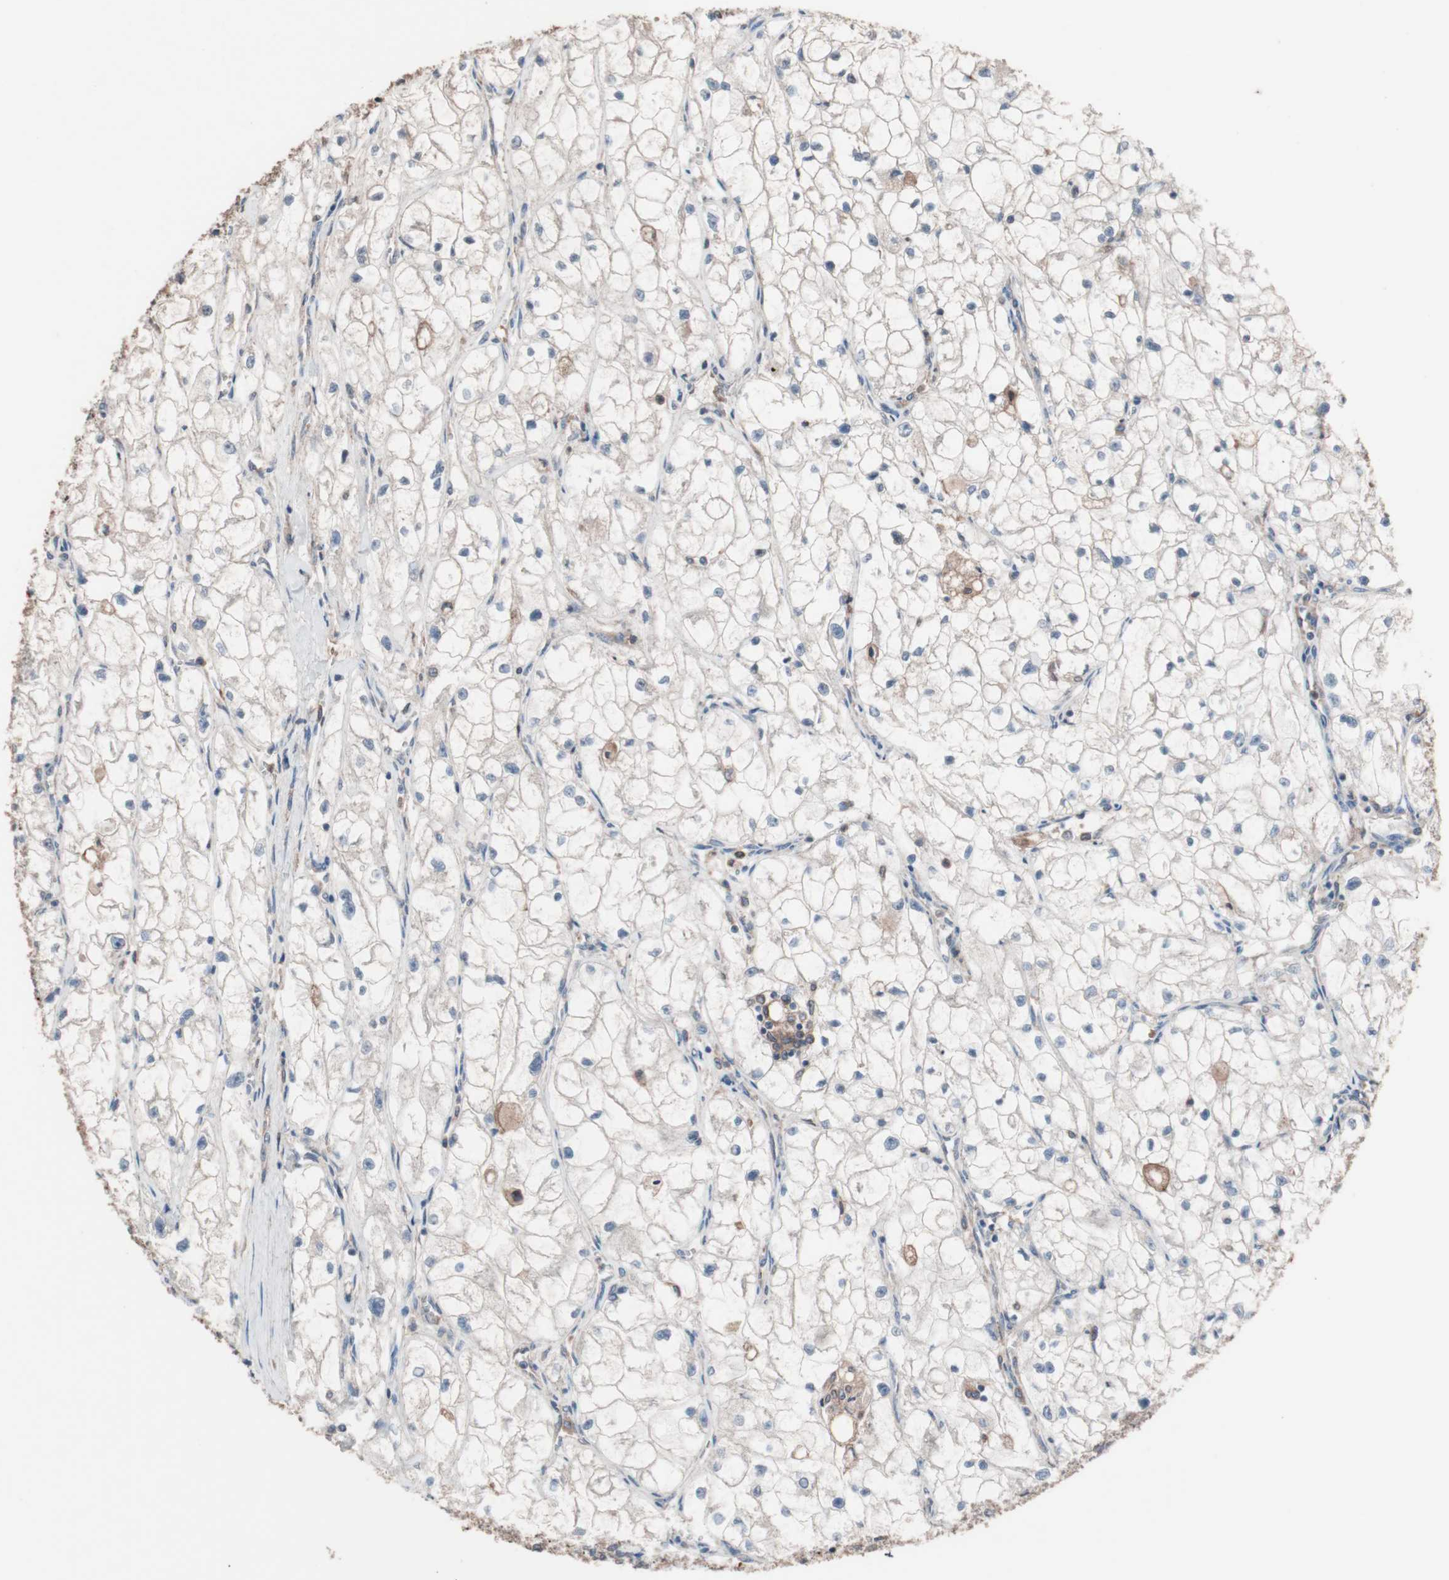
{"staining": {"intensity": "weak", "quantity": "<25%", "location": "cytoplasmic/membranous"}, "tissue": "renal cancer", "cell_type": "Tumor cells", "image_type": "cancer", "snomed": [{"axis": "morphology", "description": "Adenocarcinoma, NOS"}, {"axis": "topography", "description": "Kidney"}], "caption": "DAB (3,3'-diaminobenzidine) immunohistochemical staining of renal adenocarcinoma displays no significant expression in tumor cells. The staining was performed using DAB to visualize the protein expression in brown, while the nuclei were stained in blue with hematoxylin (Magnification: 20x).", "gene": "ATG7", "patient": {"sex": "female", "age": 70}}